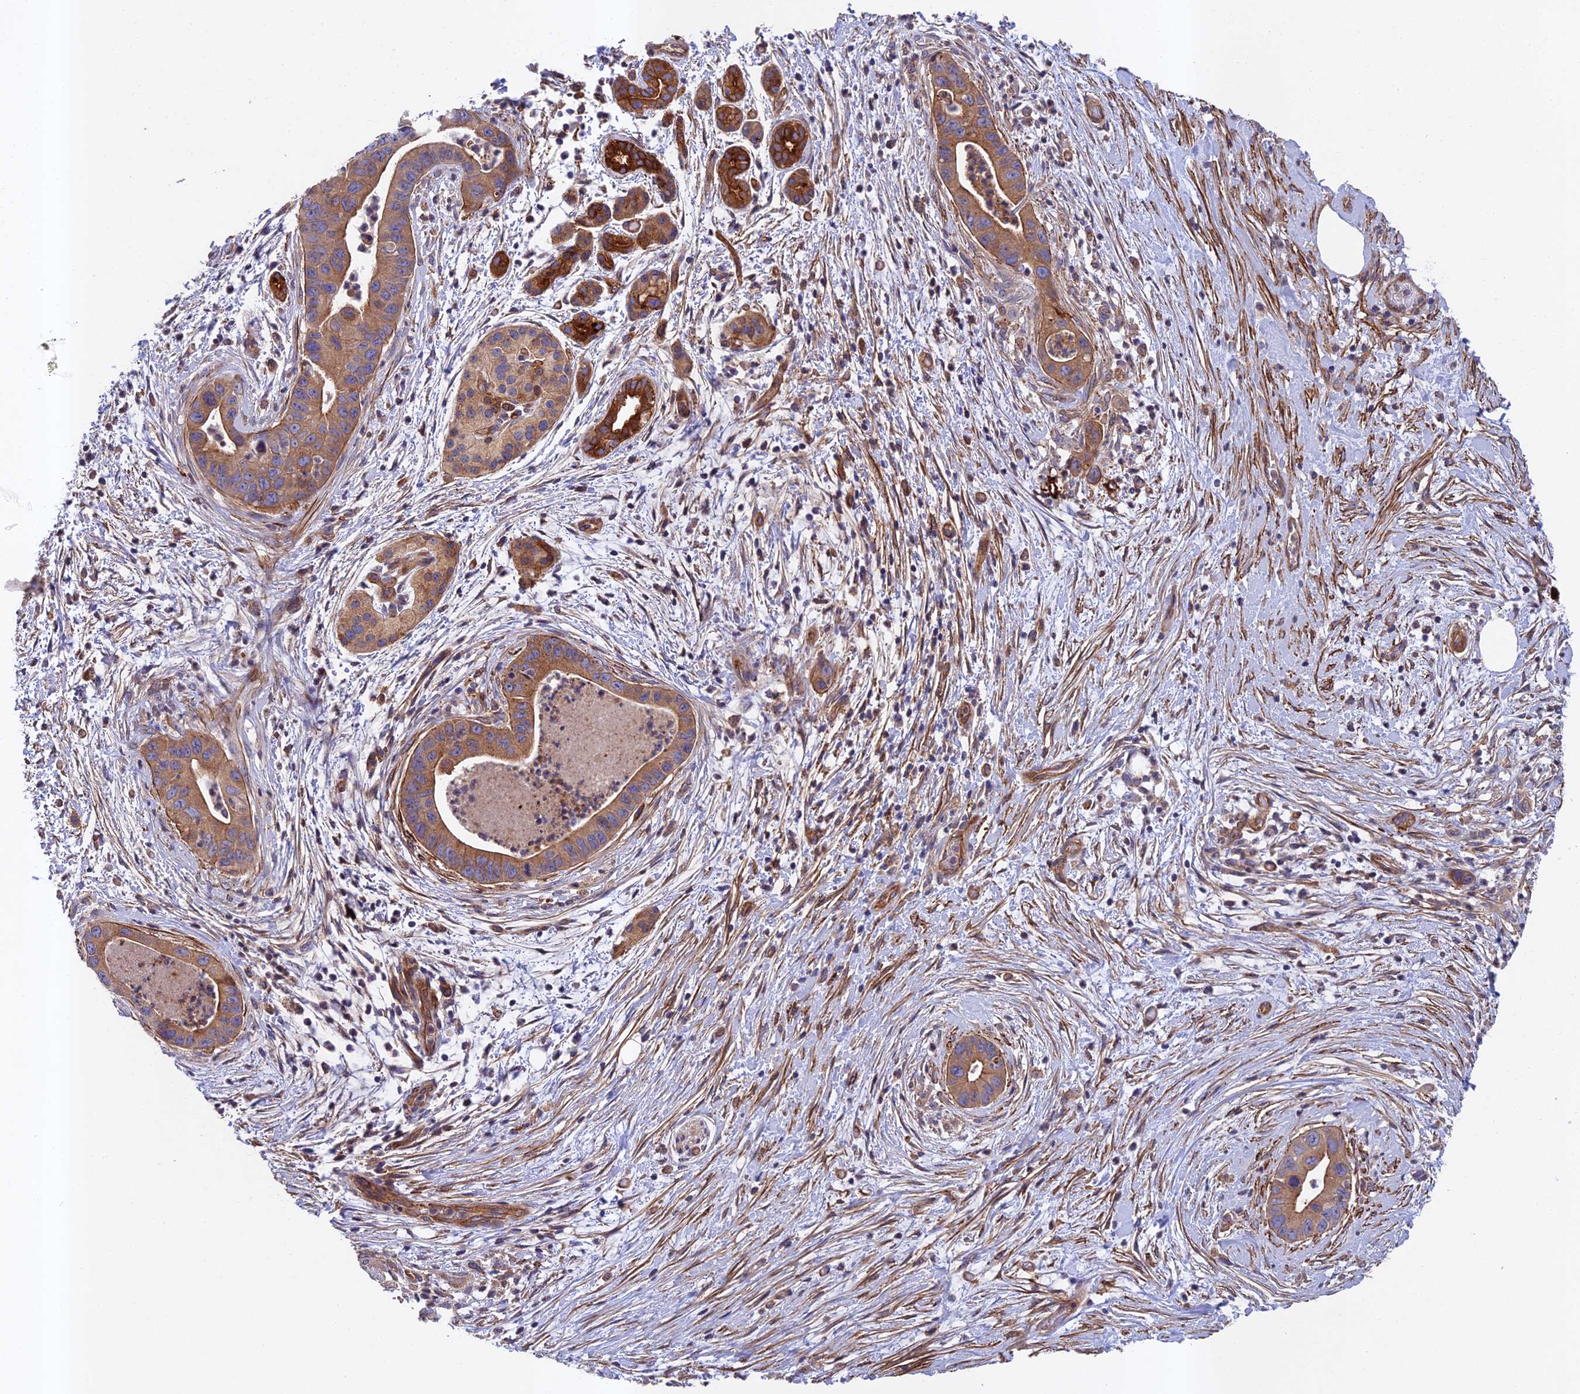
{"staining": {"intensity": "moderate", "quantity": ">75%", "location": "cytoplasmic/membranous"}, "tissue": "pancreatic cancer", "cell_type": "Tumor cells", "image_type": "cancer", "snomed": [{"axis": "morphology", "description": "Adenocarcinoma, NOS"}, {"axis": "topography", "description": "Pancreas"}], "caption": "IHC of pancreatic cancer reveals medium levels of moderate cytoplasmic/membranous positivity in about >75% of tumor cells.", "gene": "RALGAPA2", "patient": {"sex": "male", "age": 73}}